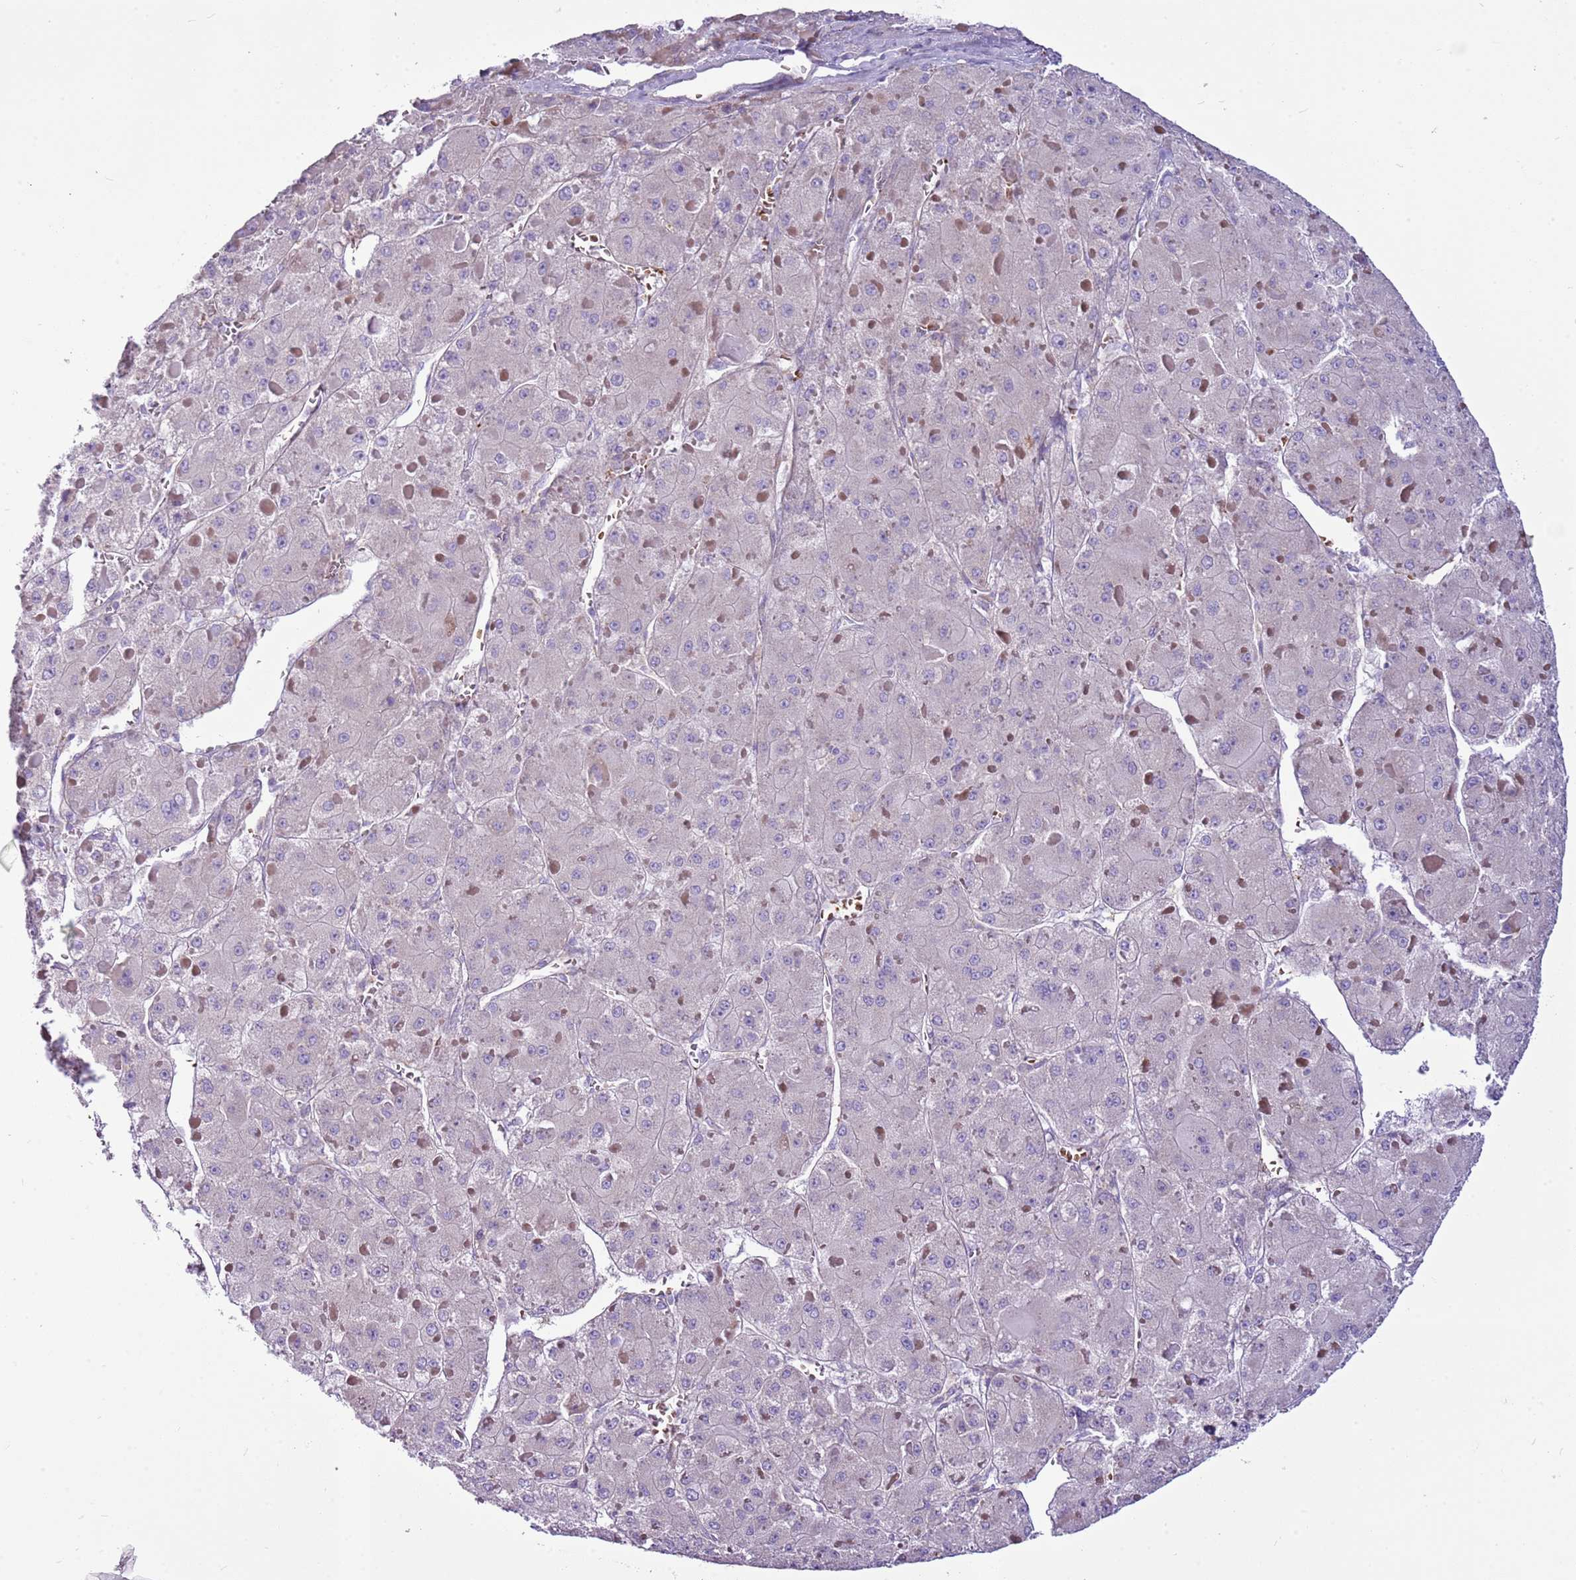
{"staining": {"intensity": "negative", "quantity": "none", "location": "none"}, "tissue": "liver cancer", "cell_type": "Tumor cells", "image_type": "cancer", "snomed": [{"axis": "morphology", "description": "Carcinoma, Hepatocellular, NOS"}, {"axis": "topography", "description": "Liver"}], "caption": "Image shows no significant protein expression in tumor cells of liver hepatocellular carcinoma.", "gene": "CHAC2", "patient": {"sex": "female", "age": 73}}